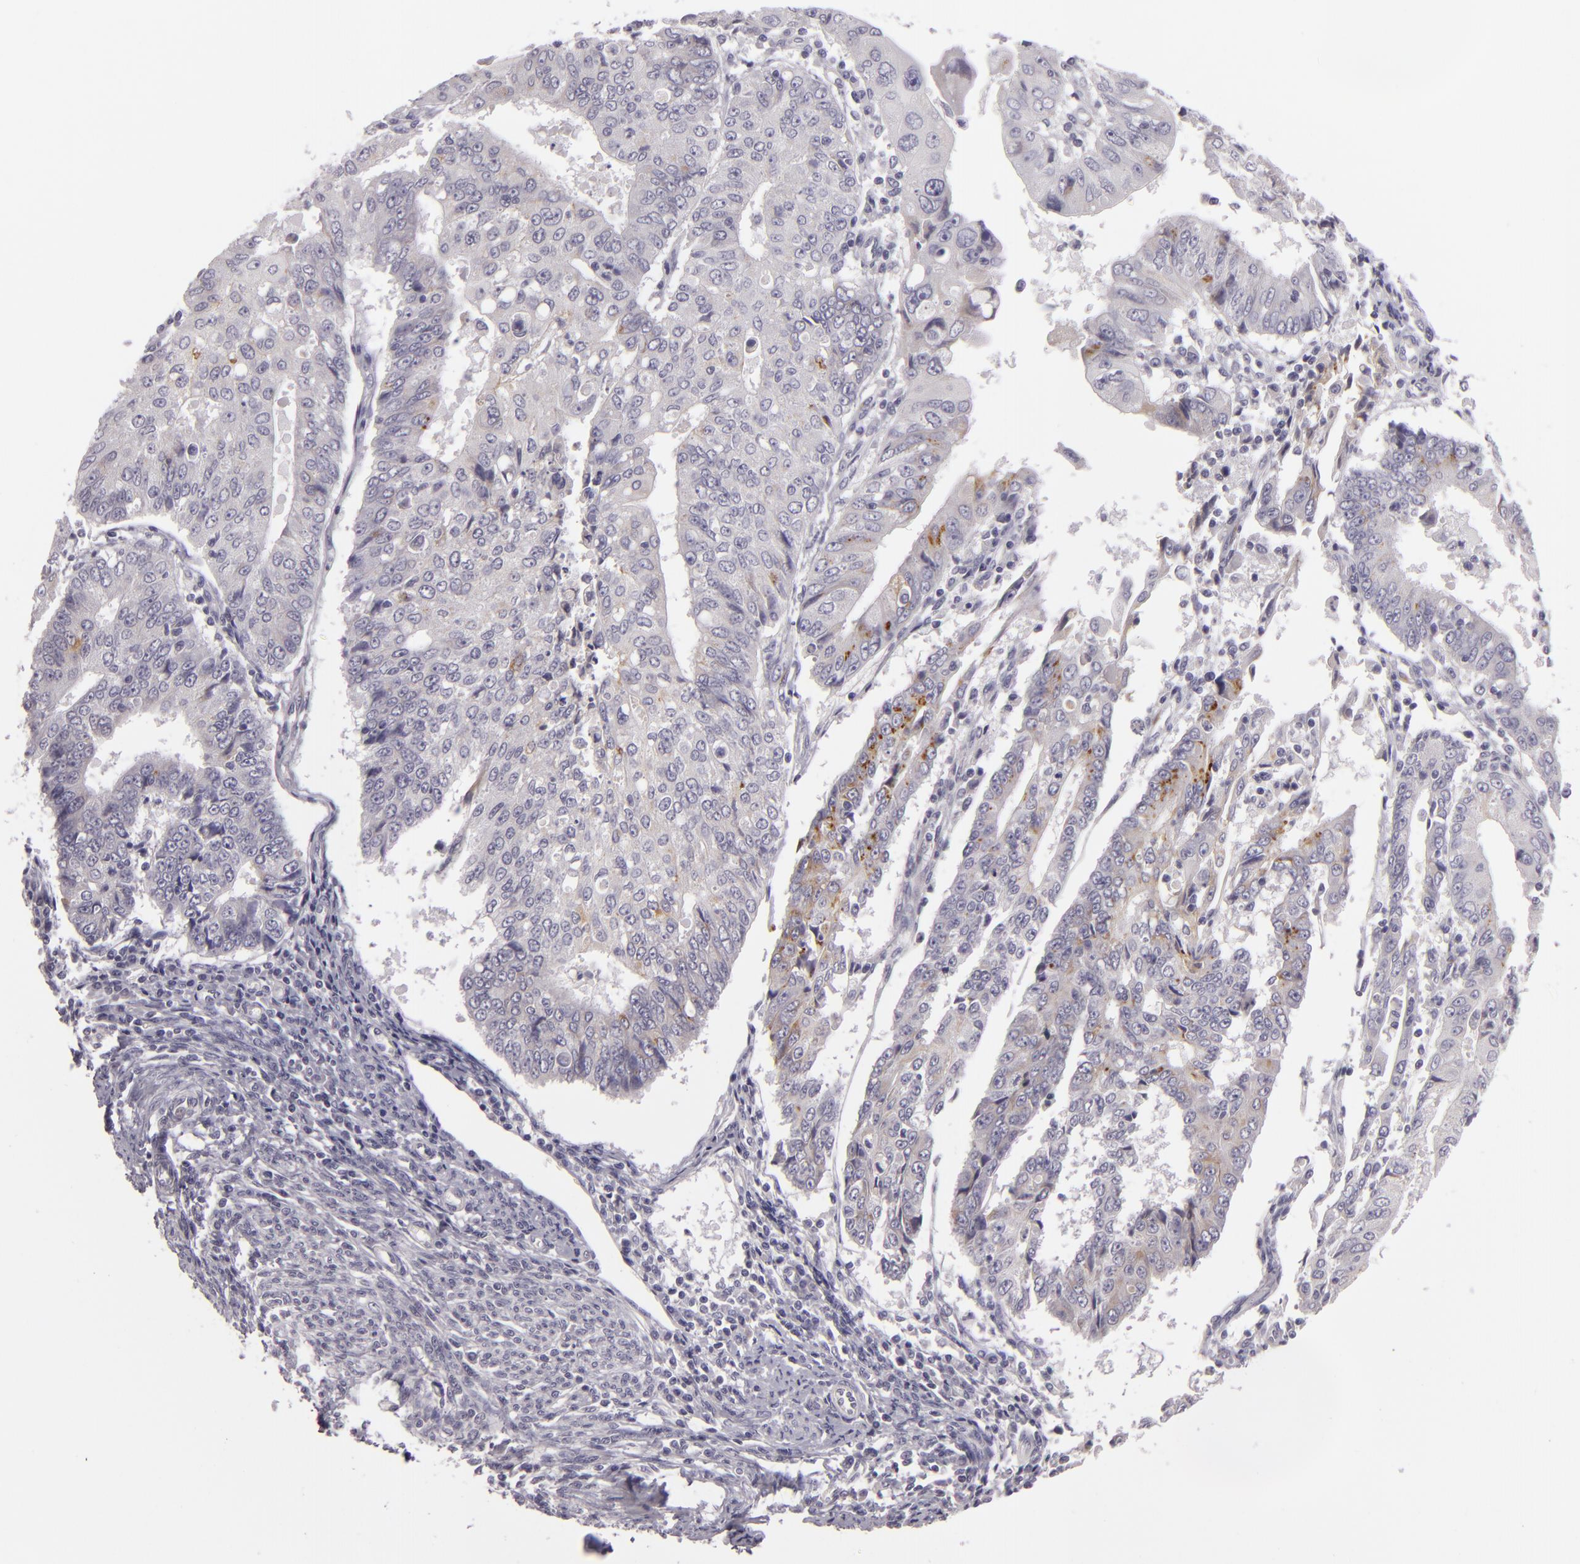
{"staining": {"intensity": "moderate", "quantity": "<25%", "location": "cytoplasmic/membranous"}, "tissue": "endometrial cancer", "cell_type": "Tumor cells", "image_type": "cancer", "snomed": [{"axis": "morphology", "description": "Adenocarcinoma, NOS"}, {"axis": "topography", "description": "Endometrium"}], "caption": "Human endometrial cancer (adenocarcinoma) stained with a protein marker displays moderate staining in tumor cells.", "gene": "EGFL6", "patient": {"sex": "female", "age": 75}}